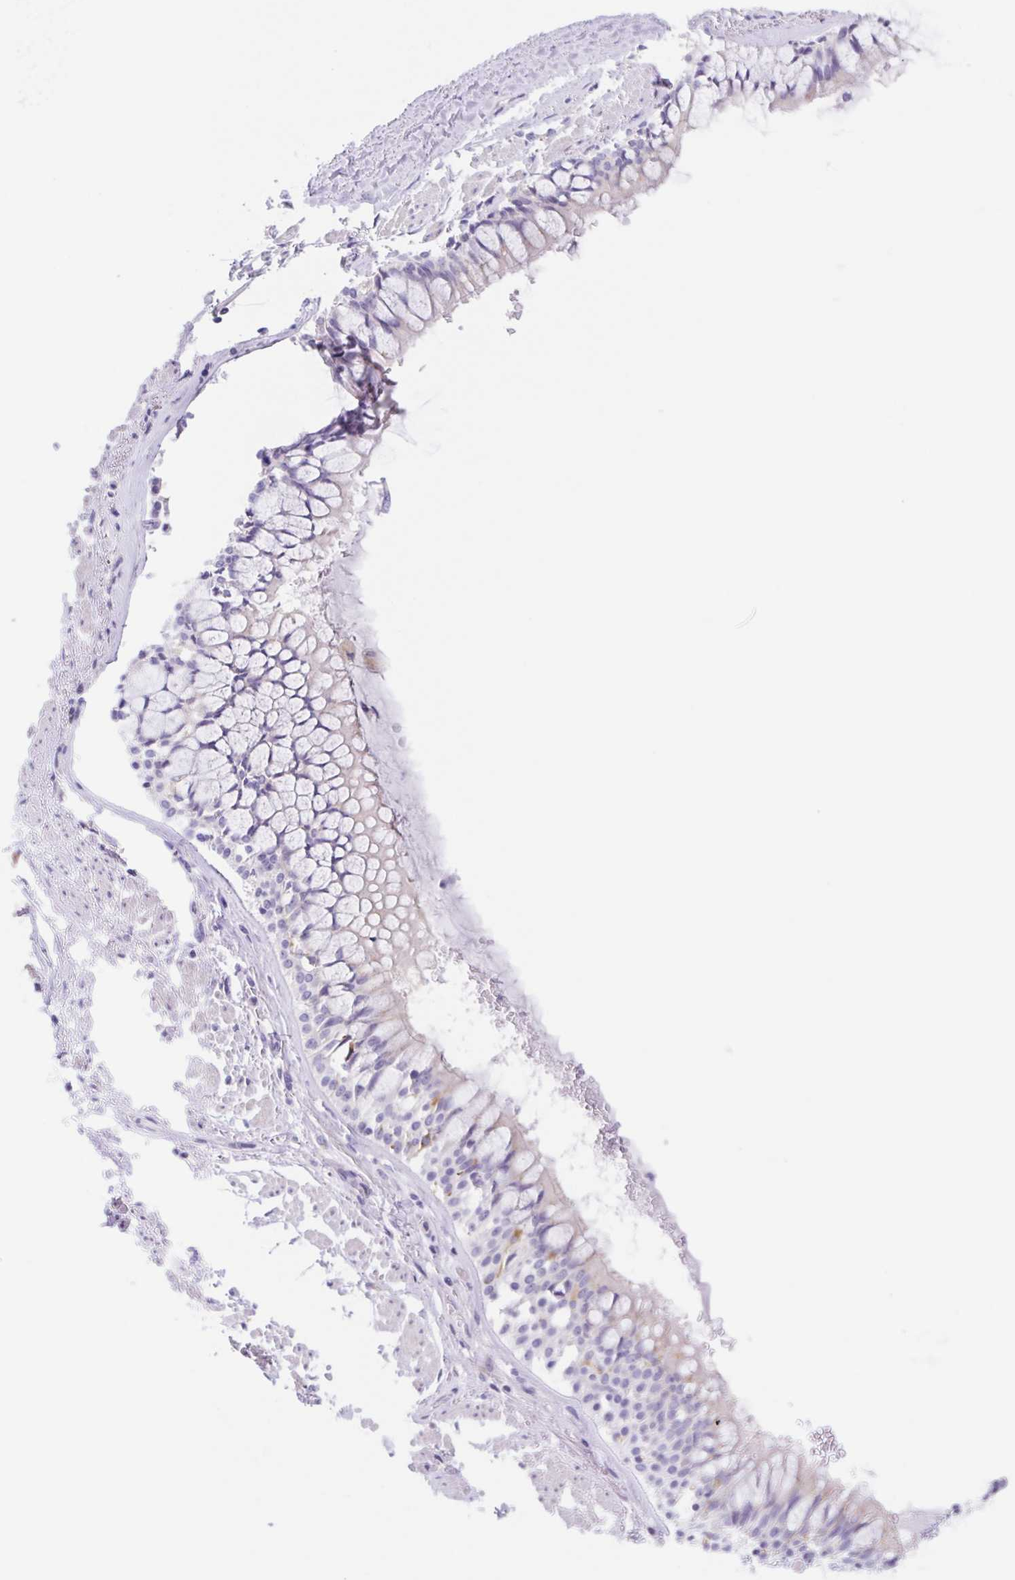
{"staining": {"intensity": "negative", "quantity": "none", "location": "none"}, "tissue": "soft tissue", "cell_type": "Chondrocytes", "image_type": "normal", "snomed": [{"axis": "morphology", "description": "Normal tissue, NOS"}, {"axis": "topography", "description": "Cartilage tissue"}, {"axis": "topography", "description": "Bronchus"}], "caption": "The photomicrograph displays no staining of chondrocytes in benign soft tissue.", "gene": "SCG3", "patient": {"sex": "male", "age": 64}}